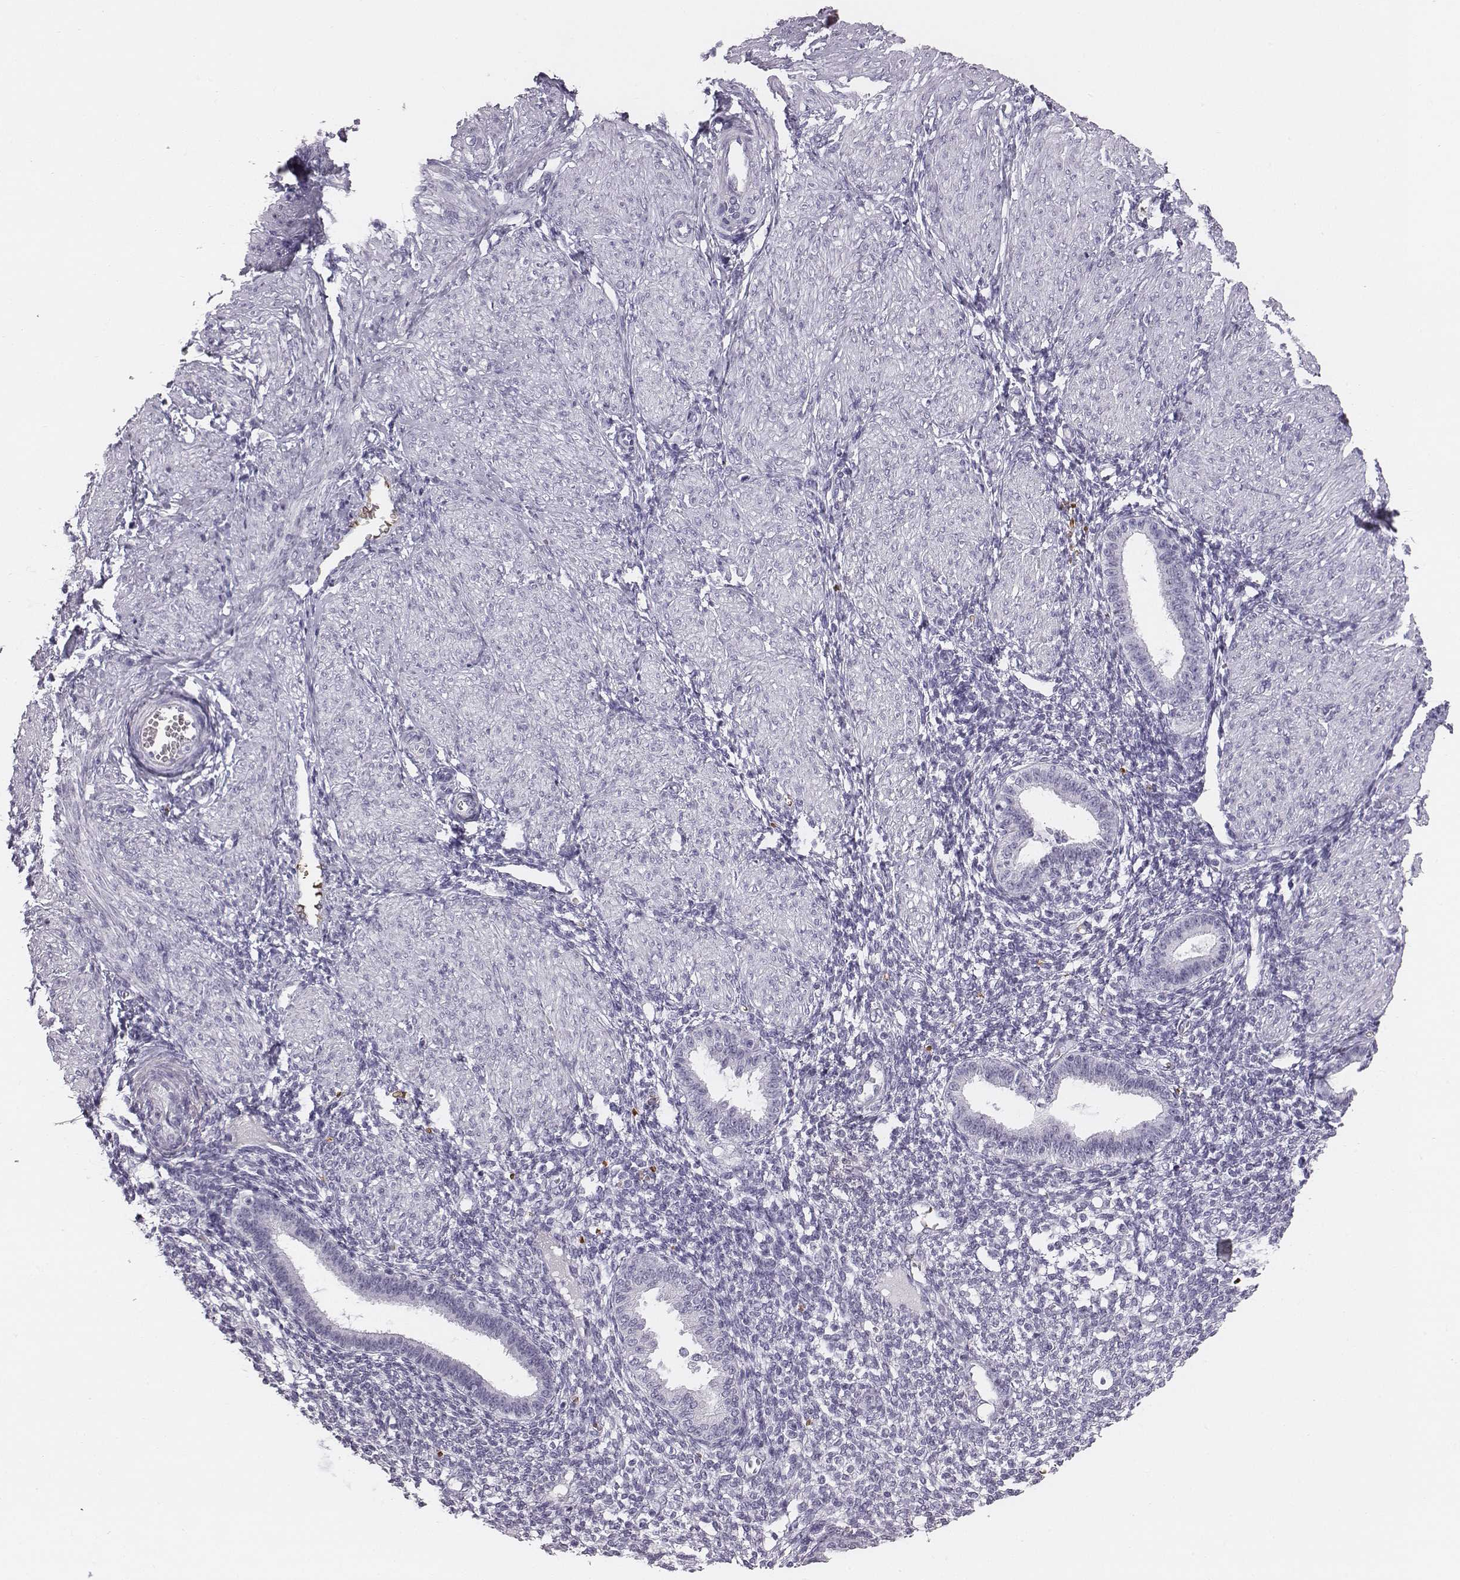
{"staining": {"intensity": "negative", "quantity": "none", "location": "none"}, "tissue": "endometrium", "cell_type": "Cells in endometrial stroma", "image_type": "normal", "snomed": [{"axis": "morphology", "description": "Normal tissue, NOS"}, {"axis": "topography", "description": "Endometrium"}], "caption": "Immunohistochemistry image of benign endometrium stained for a protein (brown), which demonstrates no expression in cells in endometrial stroma.", "gene": "HBZ", "patient": {"sex": "female", "age": 36}}